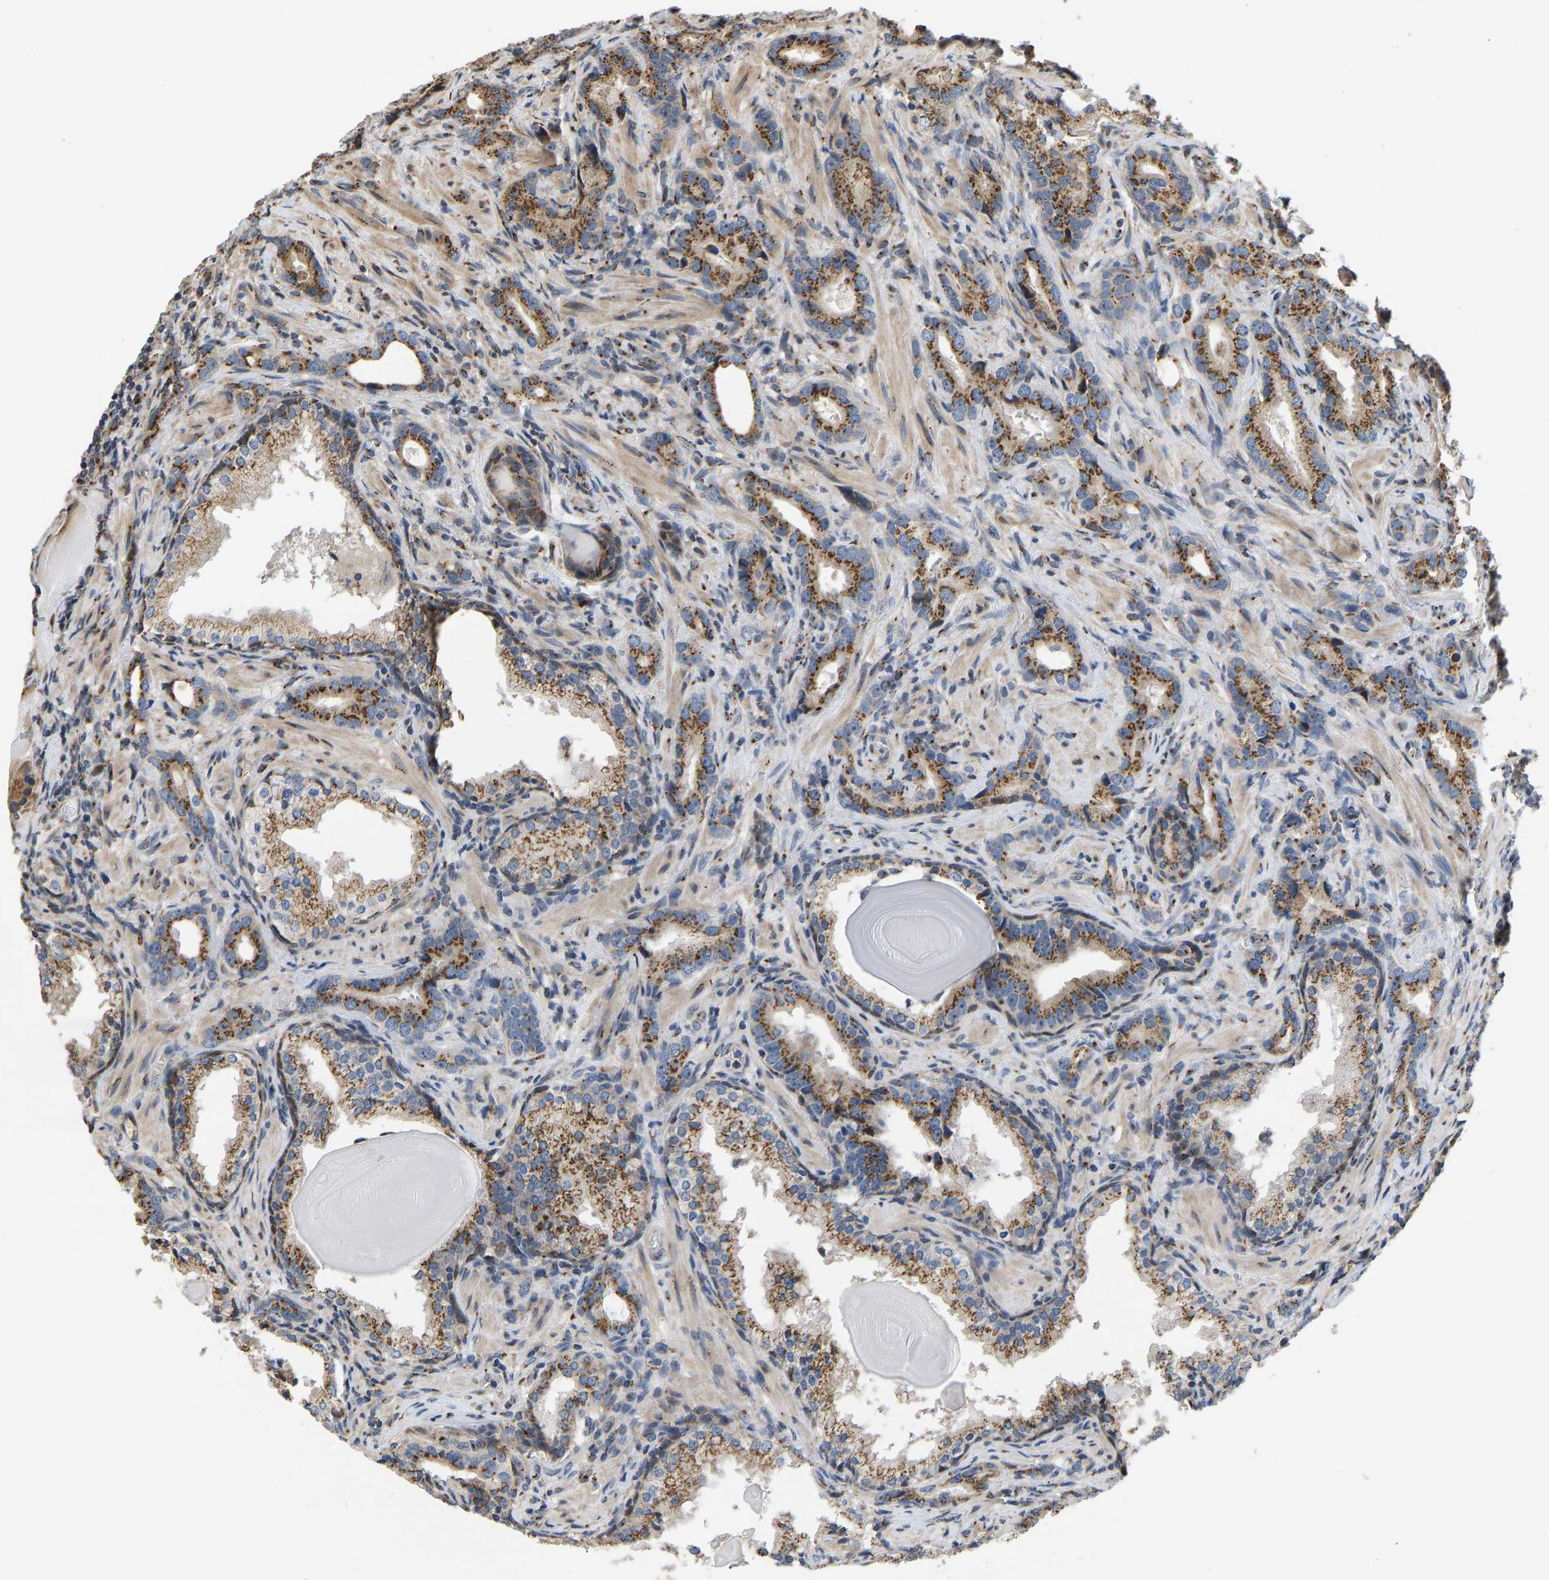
{"staining": {"intensity": "strong", "quantity": ">75%", "location": "cytoplasmic/membranous"}, "tissue": "prostate cancer", "cell_type": "Tumor cells", "image_type": "cancer", "snomed": [{"axis": "morphology", "description": "Adenocarcinoma, High grade"}, {"axis": "topography", "description": "Prostate"}], "caption": "A photomicrograph of human prostate cancer (high-grade adenocarcinoma) stained for a protein shows strong cytoplasmic/membranous brown staining in tumor cells. (IHC, brightfield microscopy, high magnification).", "gene": "YIPF4", "patient": {"sex": "male", "age": 63}}